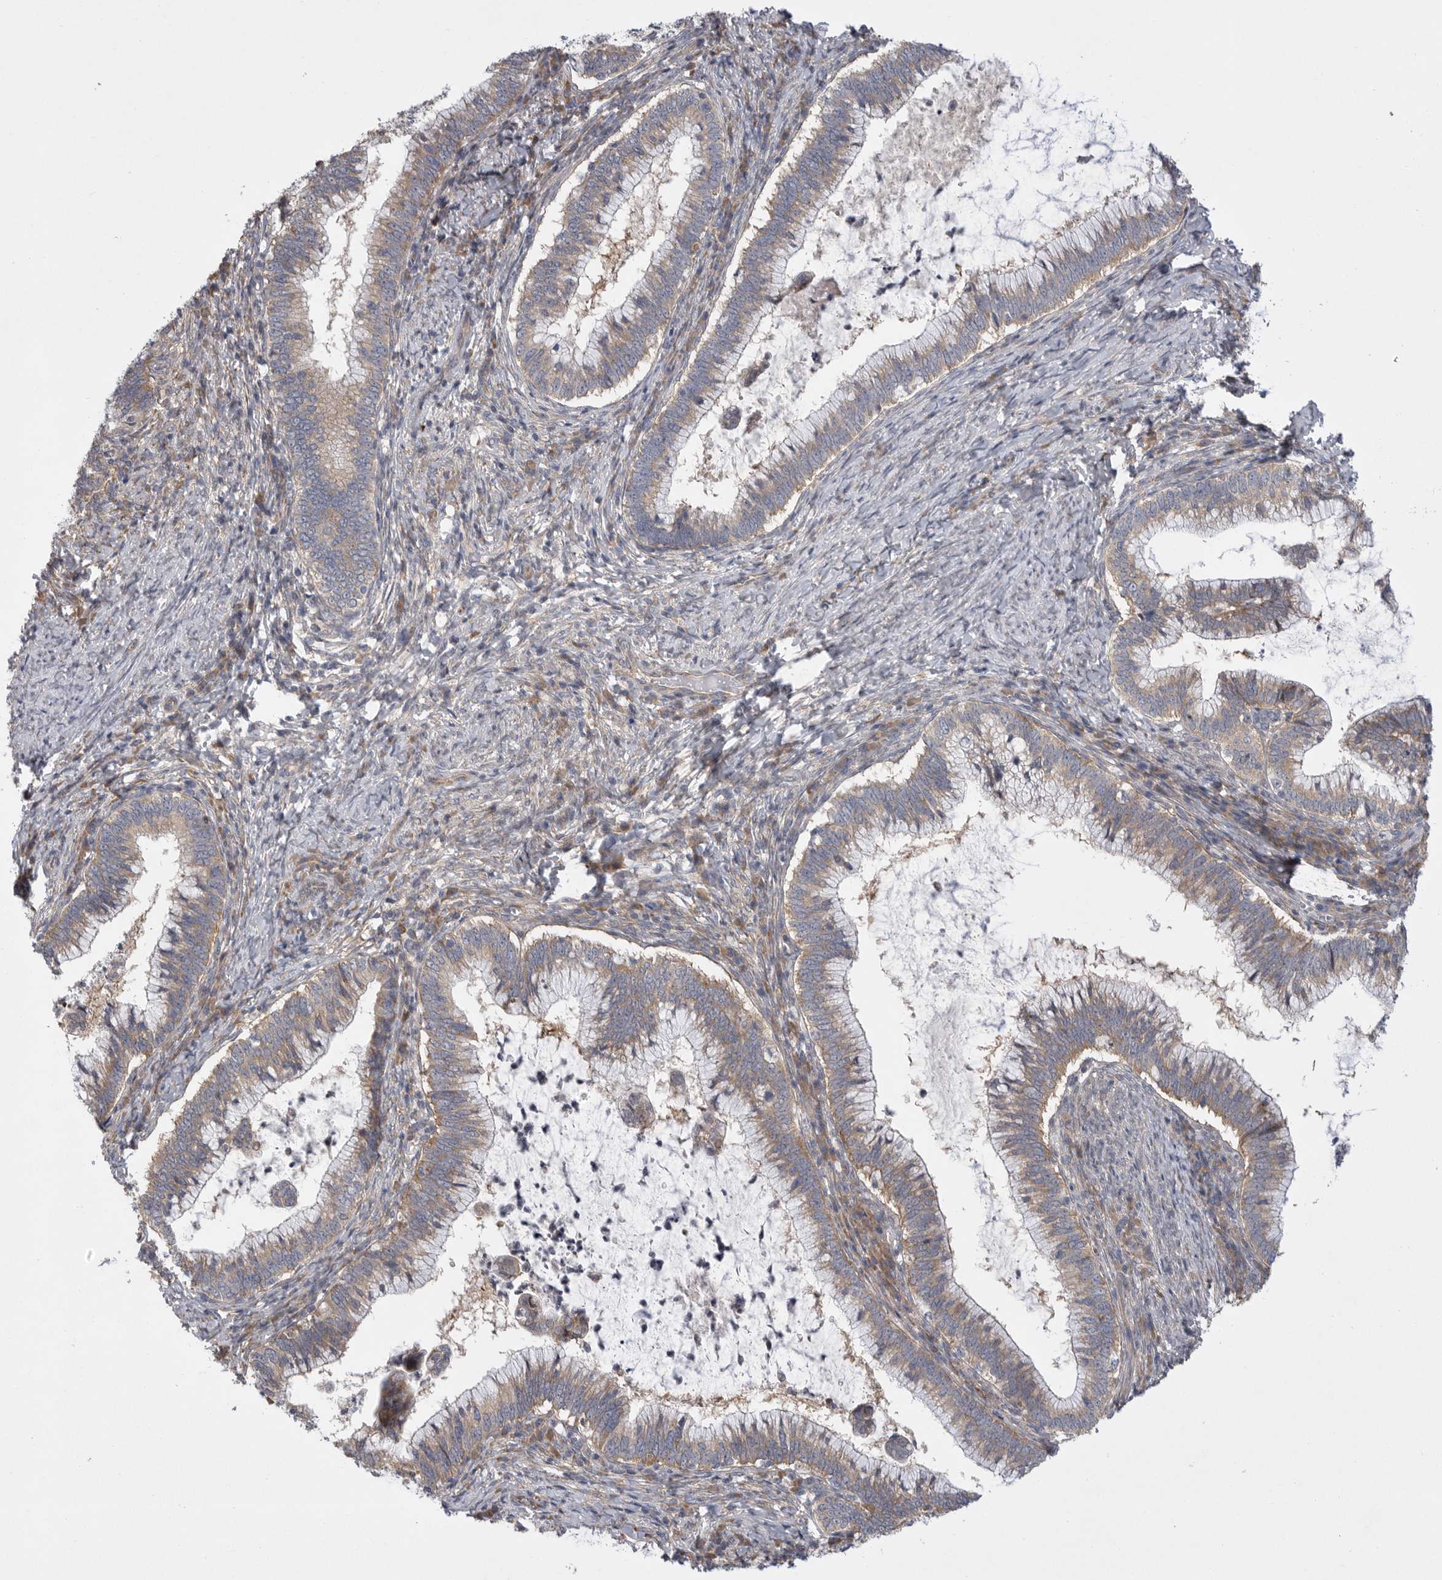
{"staining": {"intensity": "moderate", "quantity": ">75%", "location": "cytoplasmic/membranous"}, "tissue": "cervical cancer", "cell_type": "Tumor cells", "image_type": "cancer", "snomed": [{"axis": "morphology", "description": "Adenocarcinoma, NOS"}, {"axis": "topography", "description": "Cervix"}], "caption": "Cervical adenocarcinoma stained for a protein displays moderate cytoplasmic/membranous positivity in tumor cells.", "gene": "FBXO43", "patient": {"sex": "female", "age": 36}}